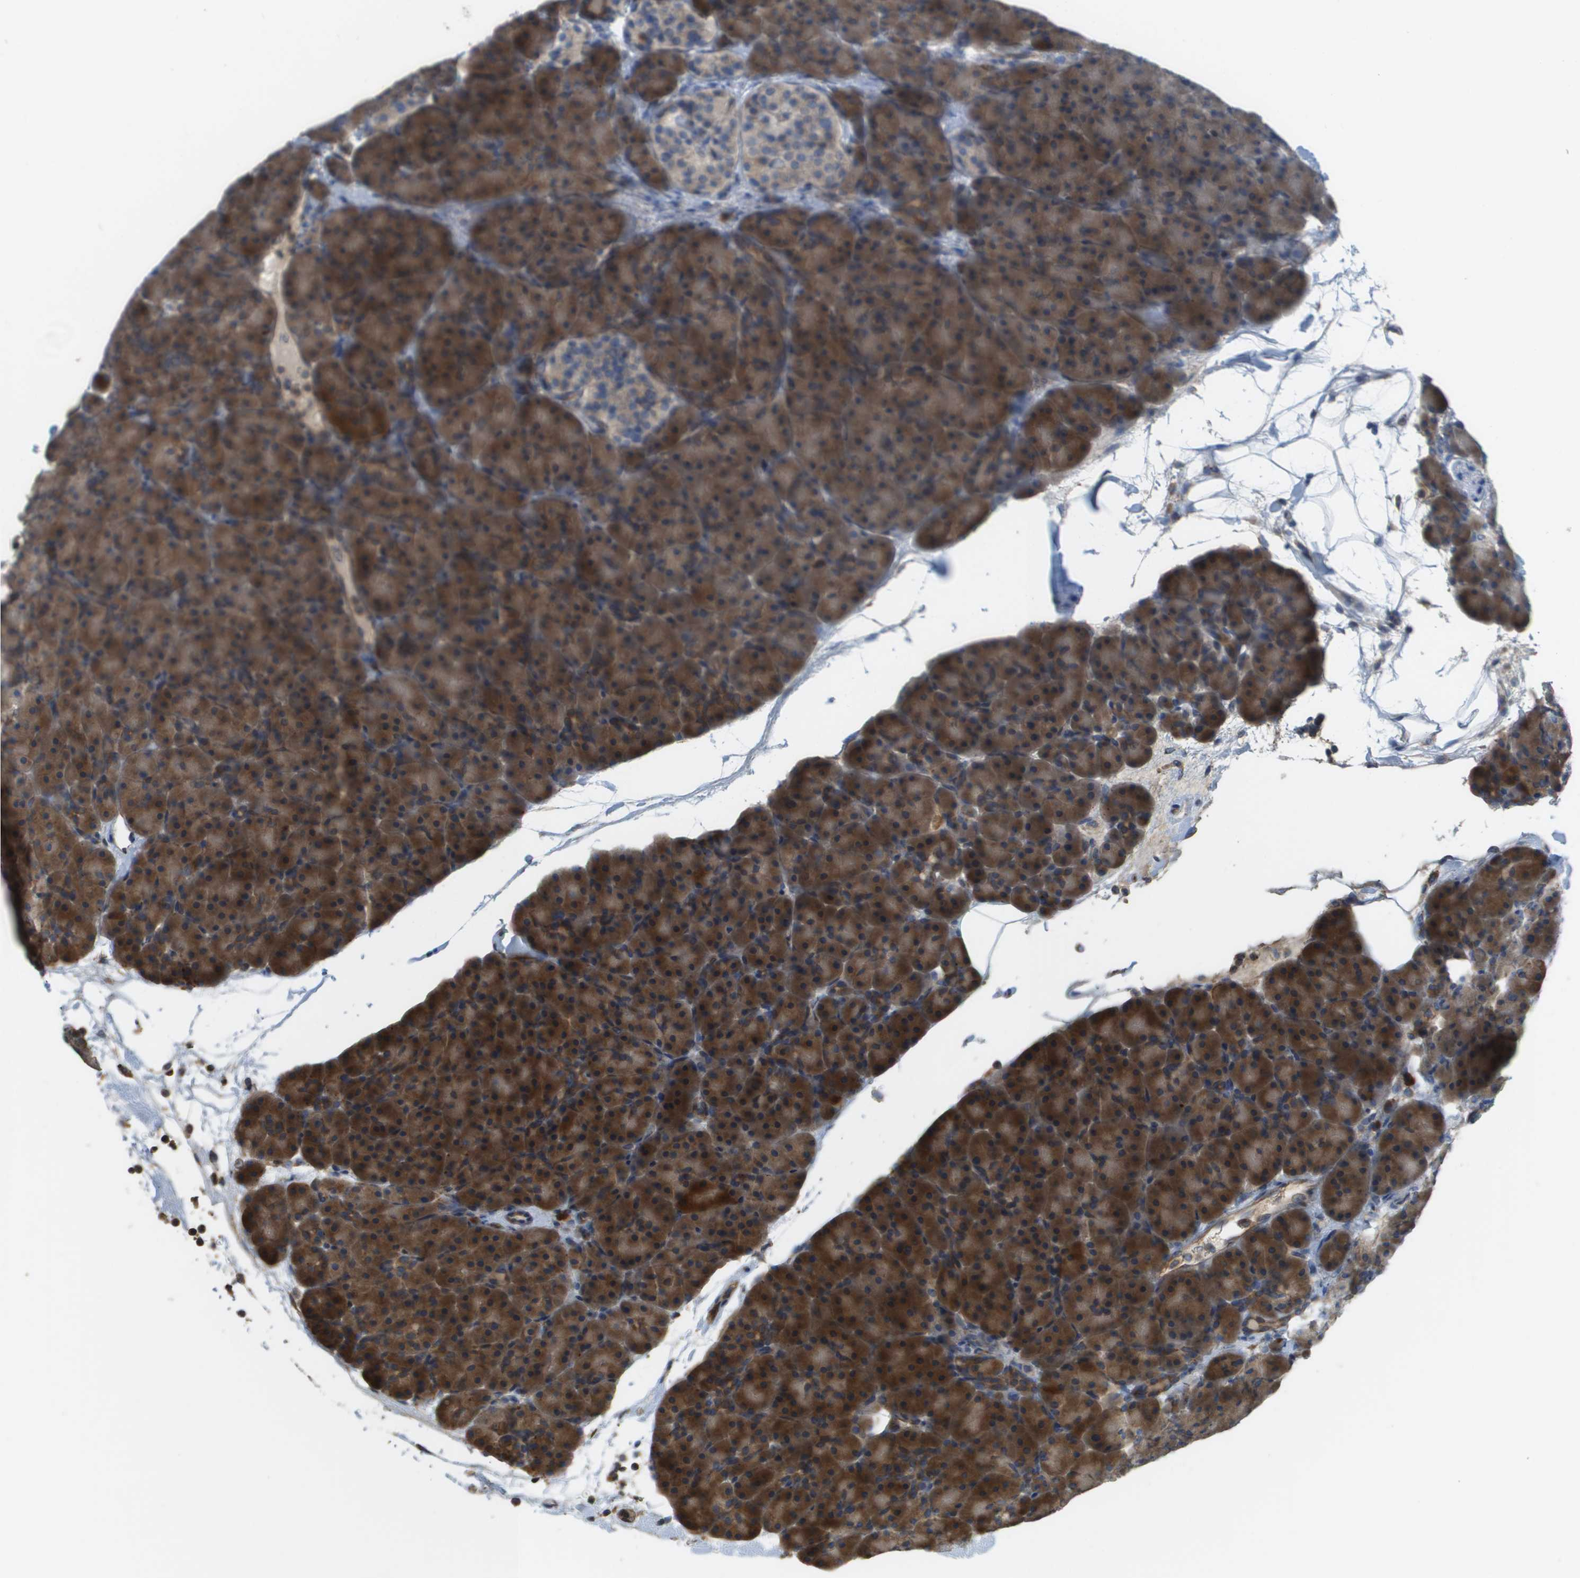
{"staining": {"intensity": "strong", "quantity": ">75%", "location": "cytoplasmic/membranous"}, "tissue": "pancreas", "cell_type": "Exocrine glandular cells", "image_type": "normal", "snomed": [{"axis": "morphology", "description": "Normal tissue, NOS"}, {"axis": "topography", "description": "Pancreas"}], "caption": "Approximately >75% of exocrine glandular cells in unremarkable human pancreas display strong cytoplasmic/membranous protein staining as visualized by brown immunohistochemical staining.", "gene": "CASP10", "patient": {"sex": "male", "age": 66}}